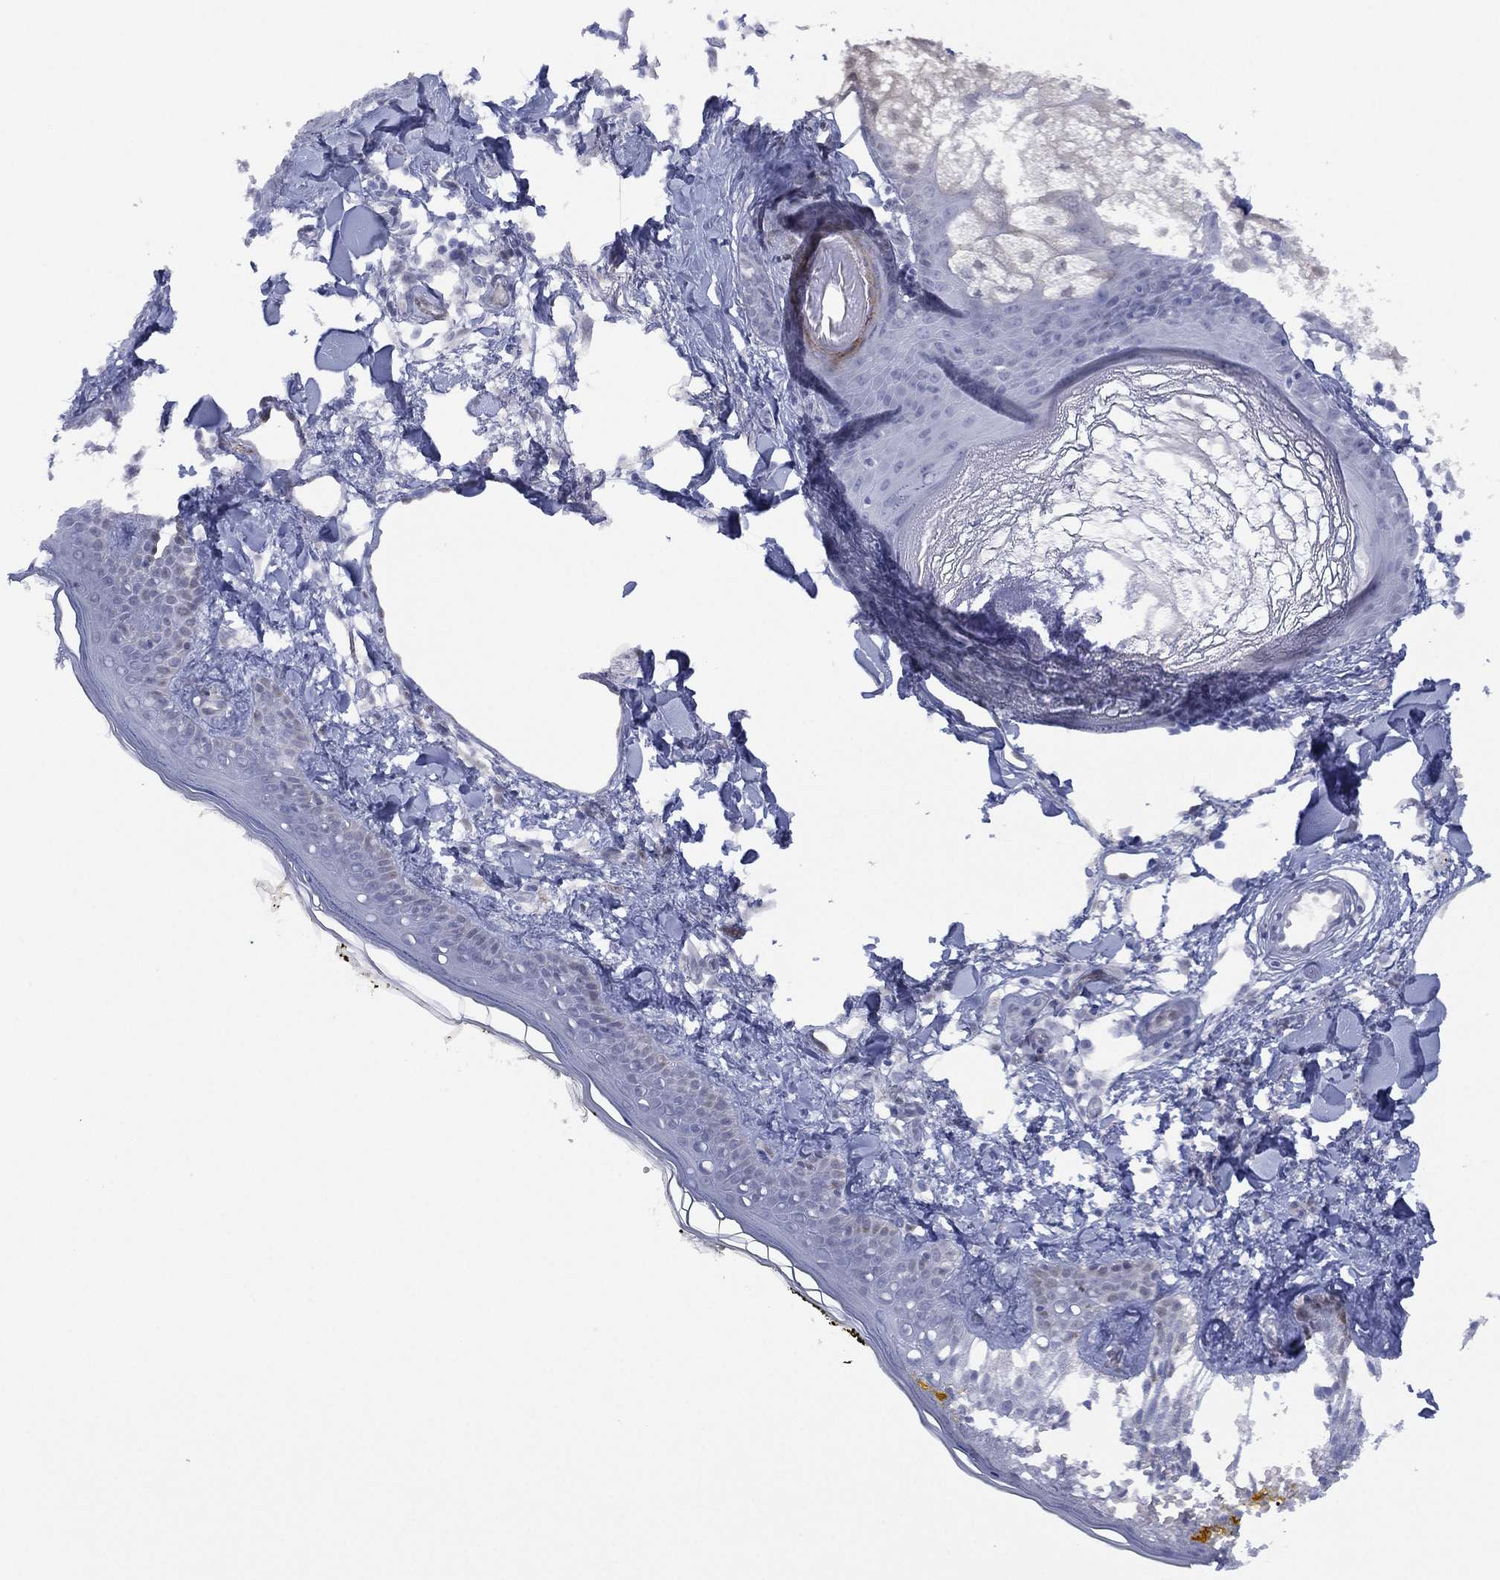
{"staining": {"intensity": "negative", "quantity": "none", "location": "none"}, "tissue": "skin", "cell_type": "Fibroblasts", "image_type": "normal", "snomed": [{"axis": "morphology", "description": "Normal tissue, NOS"}, {"axis": "topography", "description": "Skin"}], "caption": "A high-resolution image shows immunohistochemistry (IHC) staining of unremarkable skin, which shows no significant expression in fibroblasts. Nuclei are stained in blue.", "gene": "DDAH1", "patient": {"sex": "male", "age": 76}}